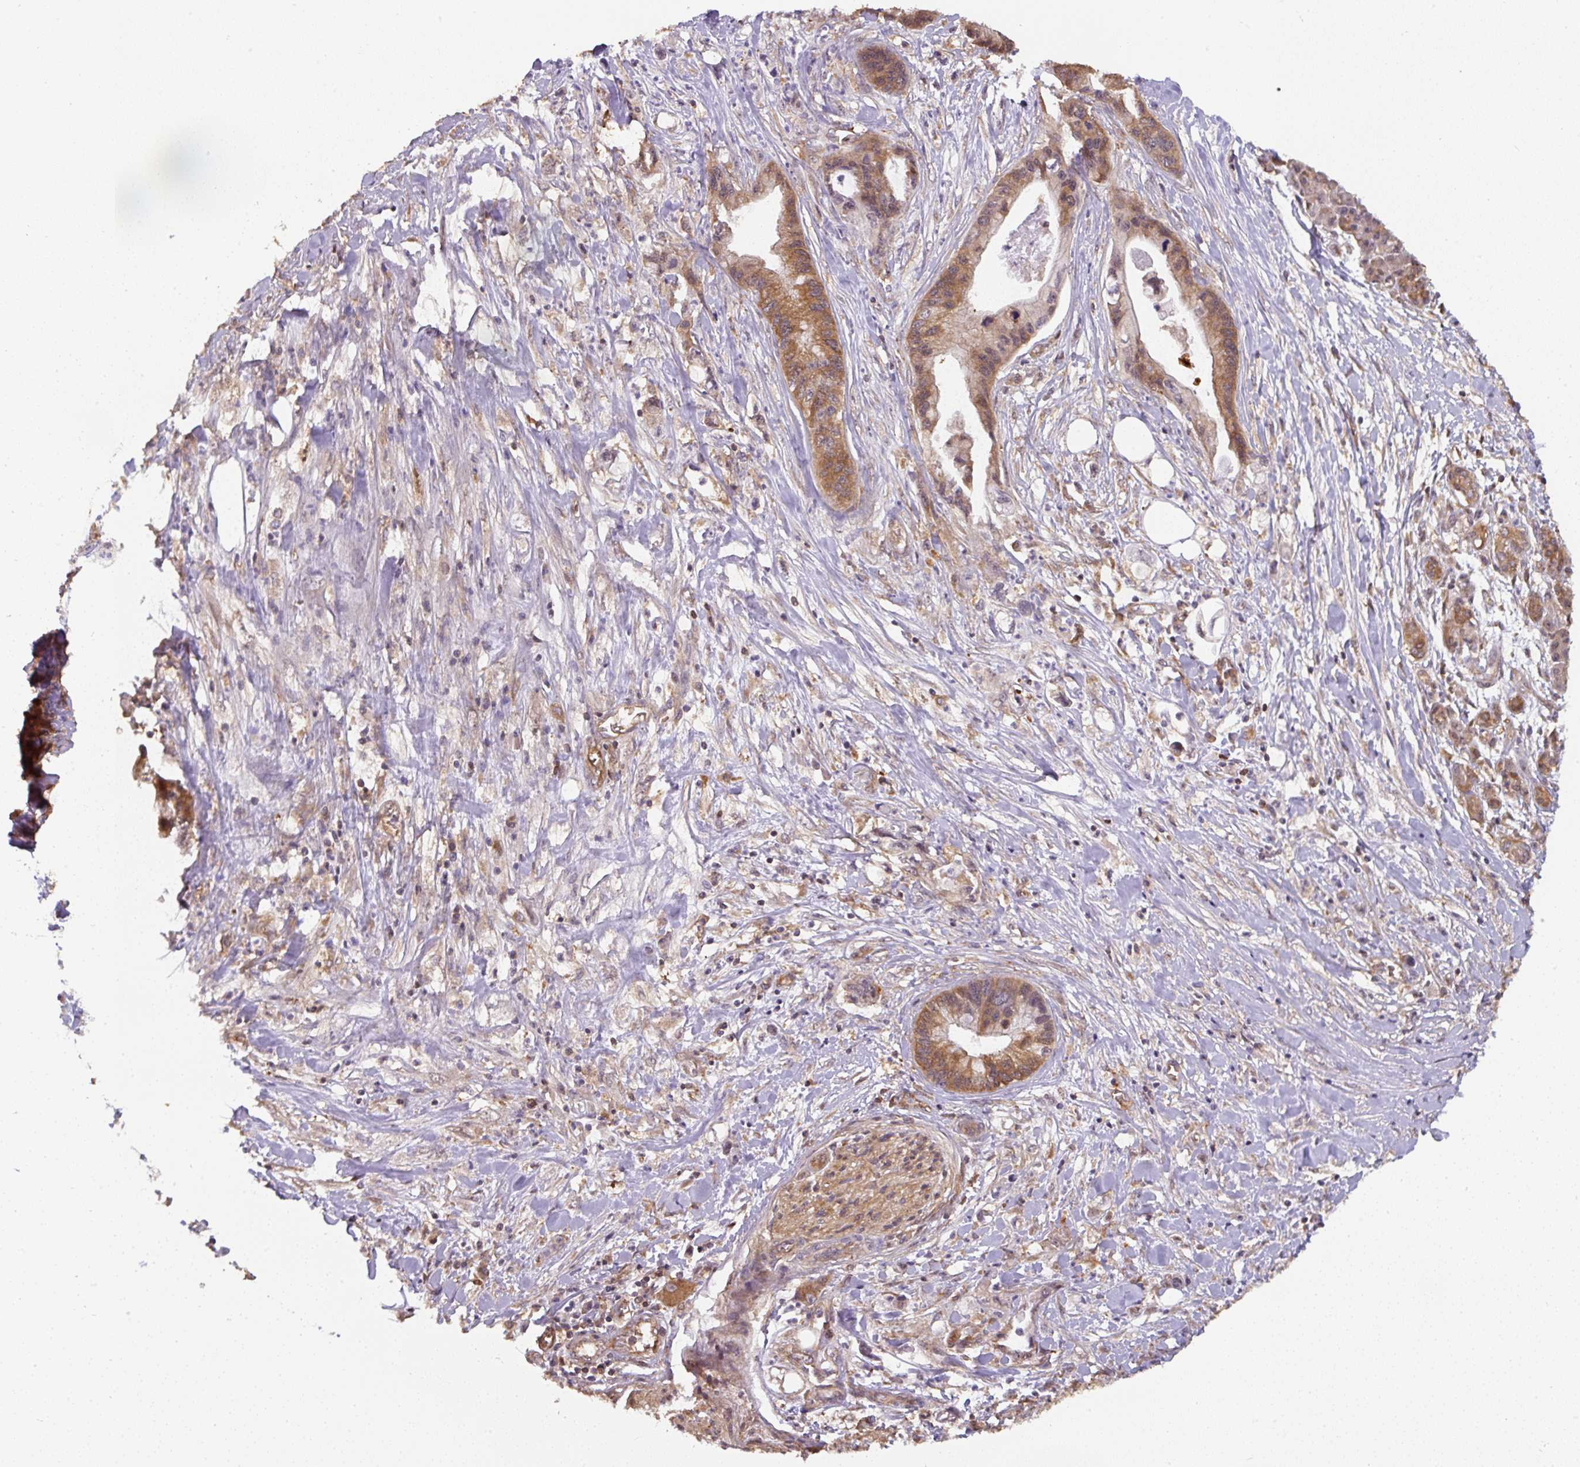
{"staining": {"intensity": "moderate", "quantity": ">75%", "location": "cytoplasmic/membranous"}, "tissue": "pancreatic cancer", "cell_type": "Tumor cells", "image_type": "cancer", "snomed": [{"axis": "morphology", "description": "Adenocarcinoma, NOS"}, {"axis": "topography", "description": "Pancreas"}], "caption": "This is an image of immunohistochemistry (IHC) staining of pancreatic adenocarcinoma, which shows moderate expression in the cytoplasmic/membranous of tumor cells.", "gene": "ST13", "patient": {"sex": "male", "age": 61}}